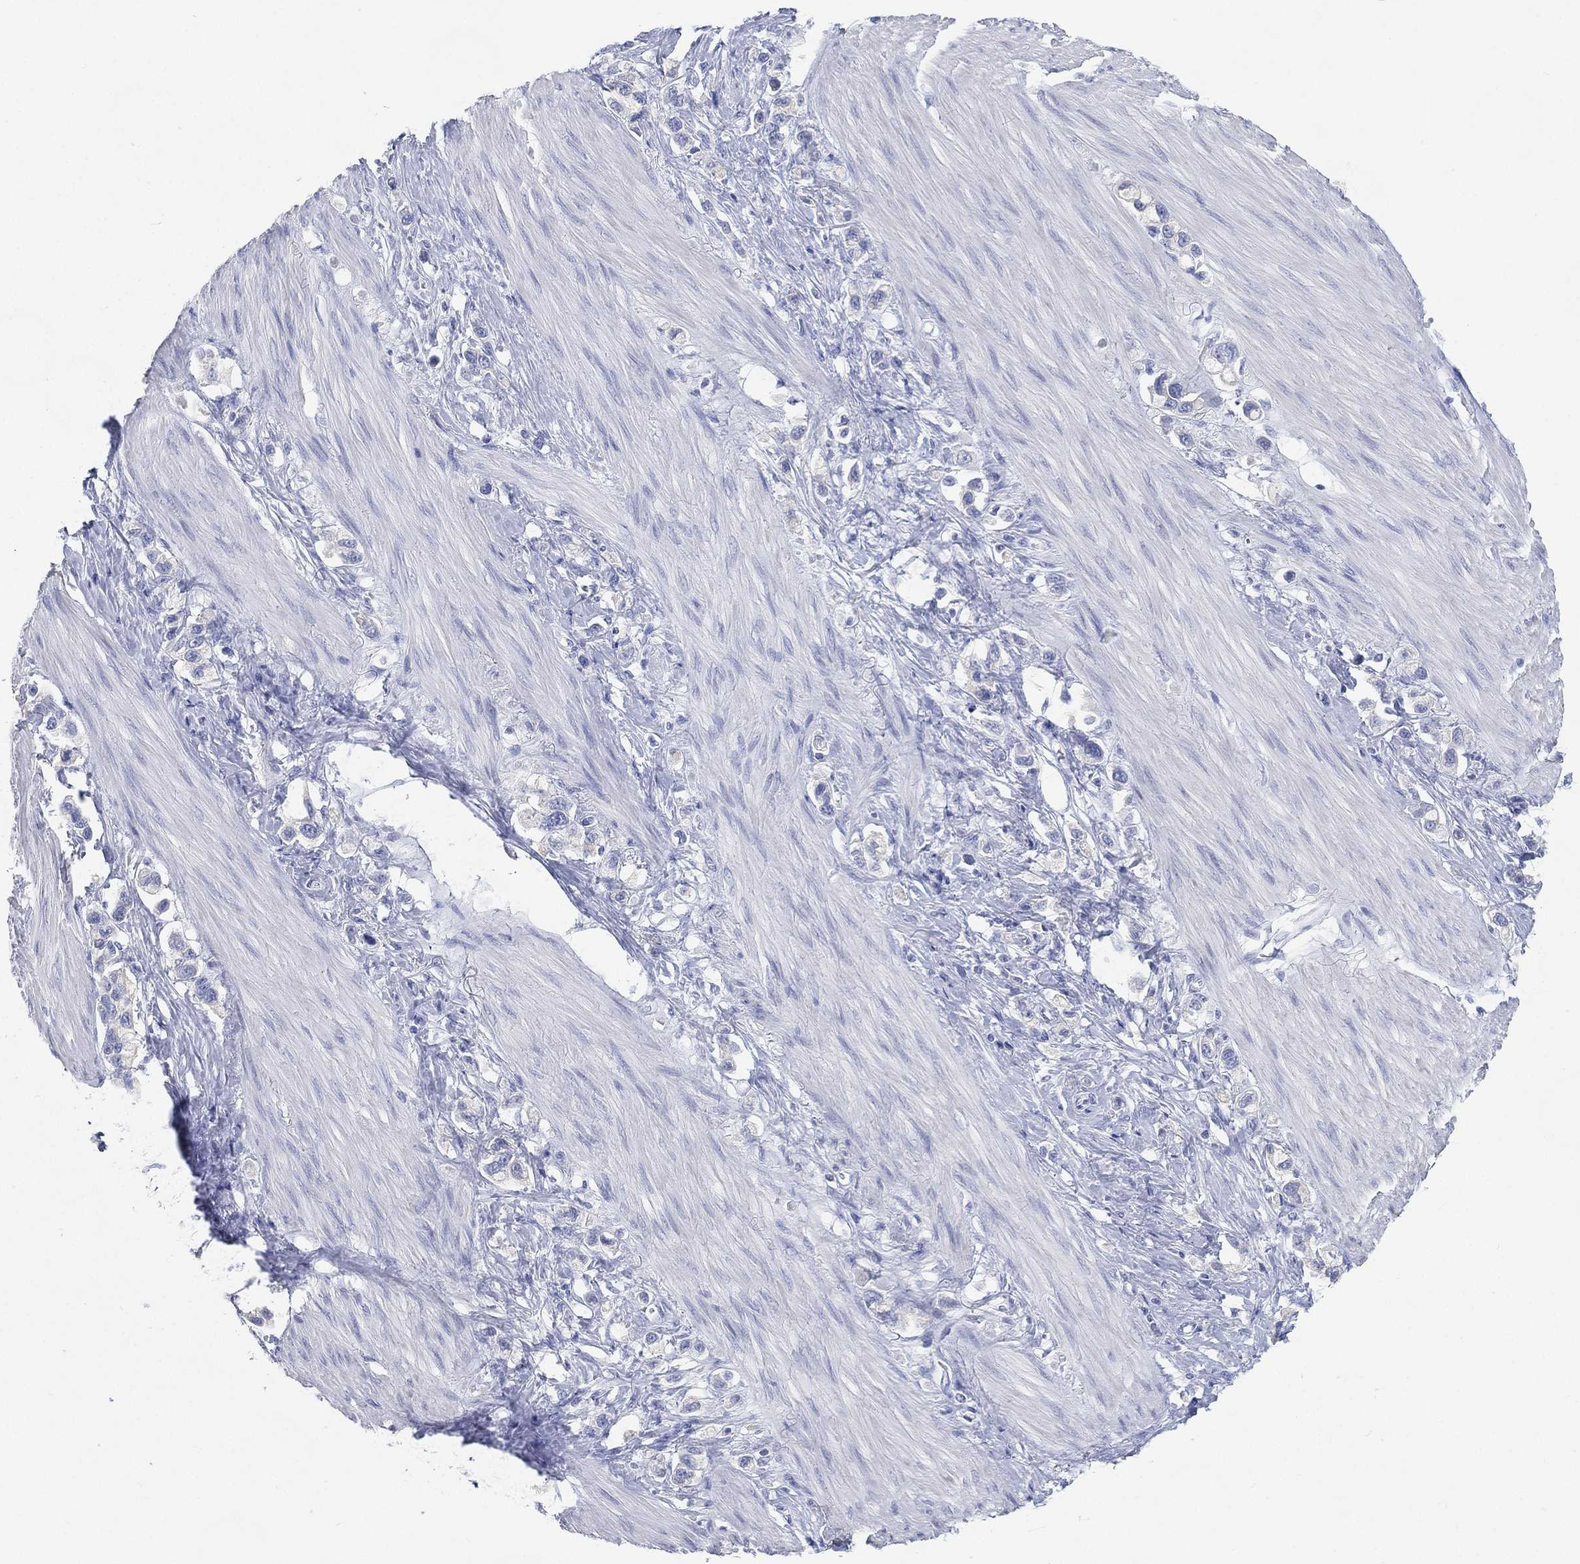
{"staining": {"intensity": "negative", "quantity": "none", "location": "none"}, "tissue": "stomach cancer", "cell_type": "Tumor cells", "image_type": "cancer", "snomed": [{"axis": "morphology", "description": "Normal tissue, NOS"}, {"axis": "morphology", "description": "Adenocarcinoma, NOS"}, {"axis": "morphology", "description": "Adenocarcinoma, High grade"}, {"axis": "topography", "description": "Stomach, upper"}, {"axis": "topography", "description": "Stomach"}], "caption": "Tumor cells show no significant staining in stomach cancer (high-grade adenocarcinoma).", "gene": "FMO1", "patient": {"sex": "female", "age": 65}}